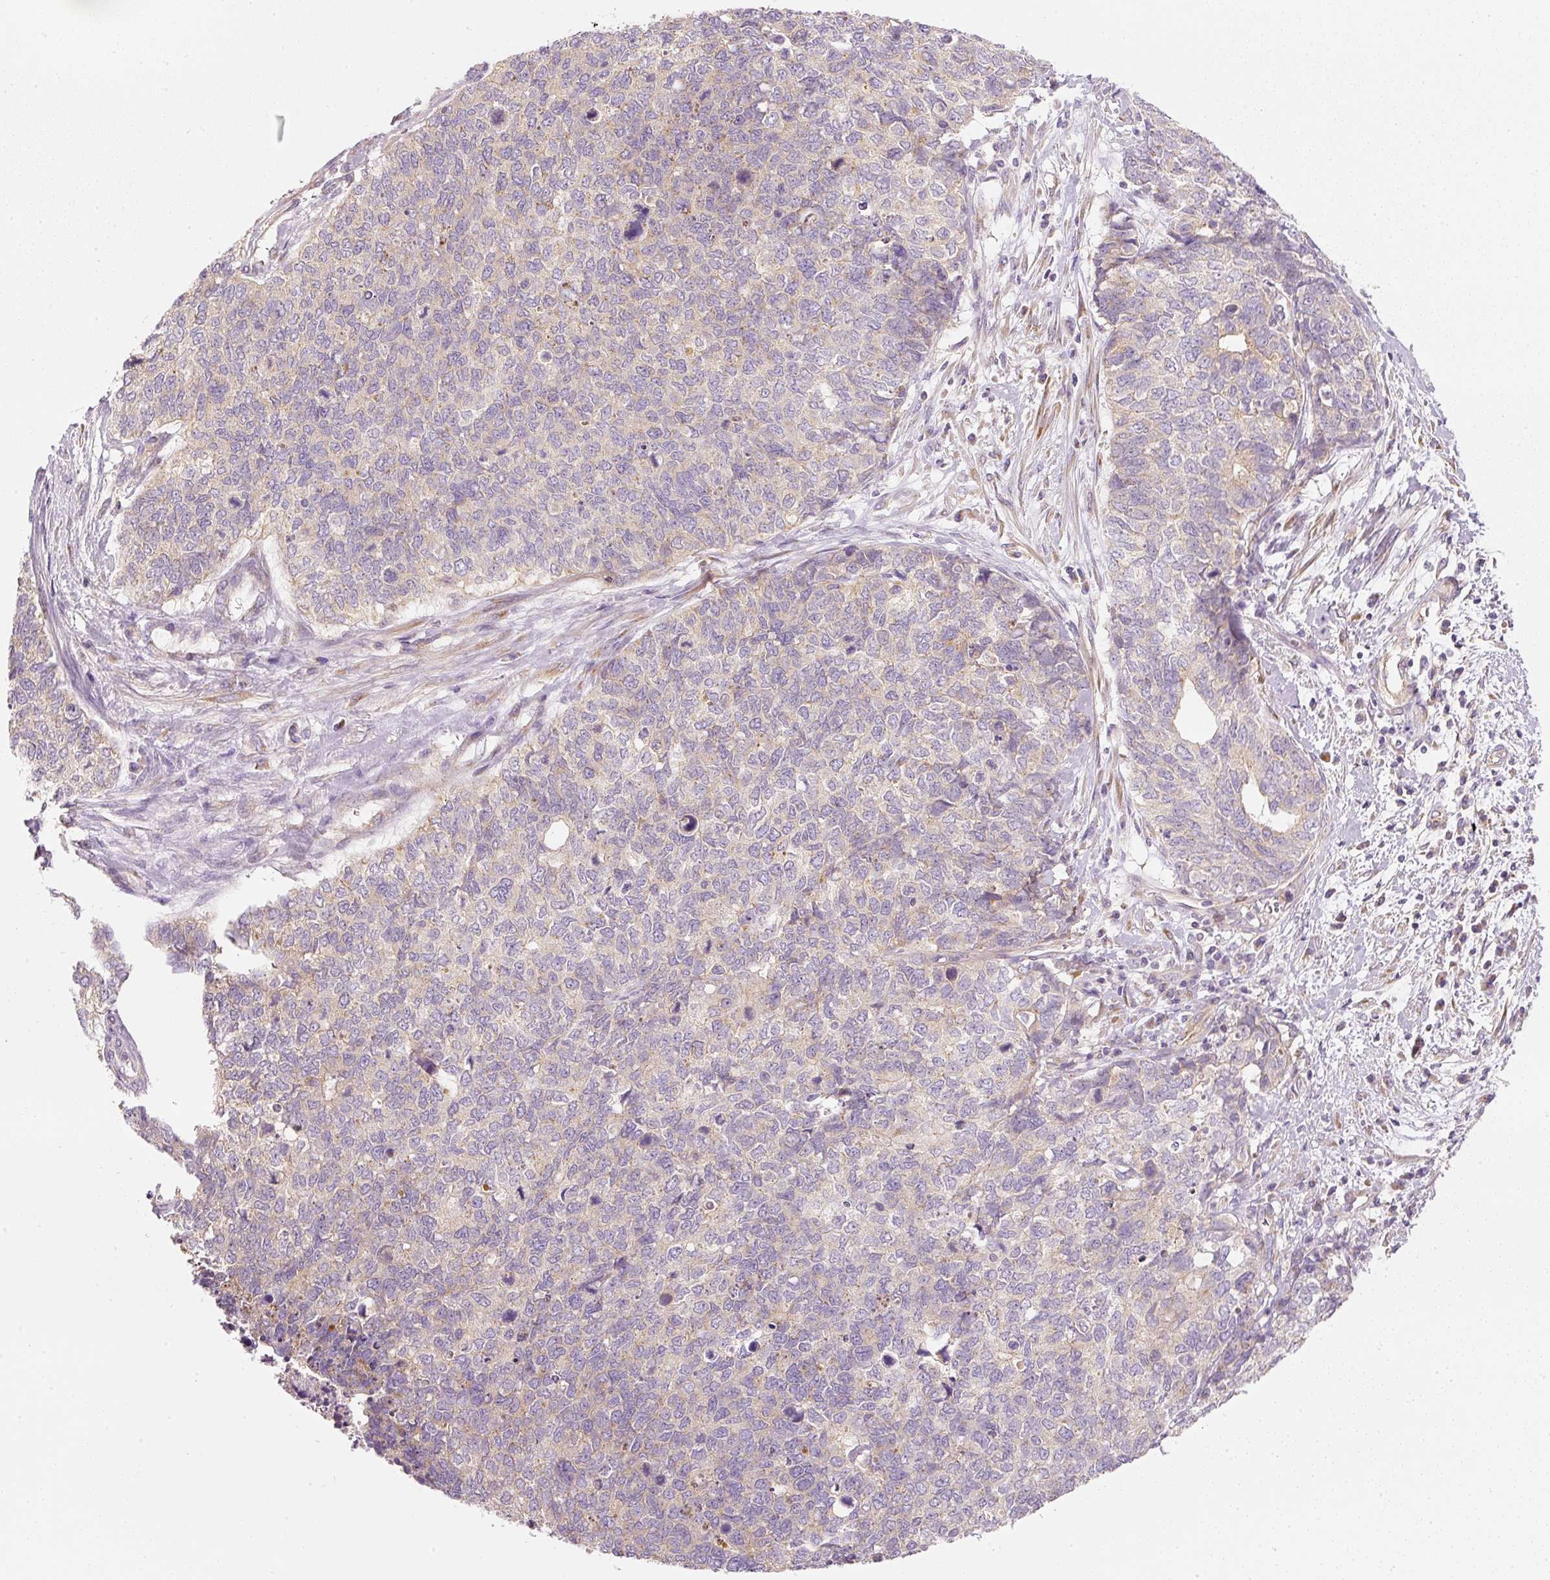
{"staining": {"intensity": "weak", "quantity": "25%-75%", "location": "cytoplasmic/membranous"}, "tissue": "cervical cancer", "cell_type": "Tumor cells", "image_type": "cancer", "snomed": [{"axis": "morphology", "description": "Squamous cell carcinoma, NOS"}, {"axis": "topography", "description": "Cervix"}], "caption": "There is low levels of weak cytoplasmic/membranous positivity in tumor cells of cervical cancer, as demonstrated by immunohistochemical staining (brown color).", "gene": "RNF167", "patient": {"sex": "female", "age": 63}}